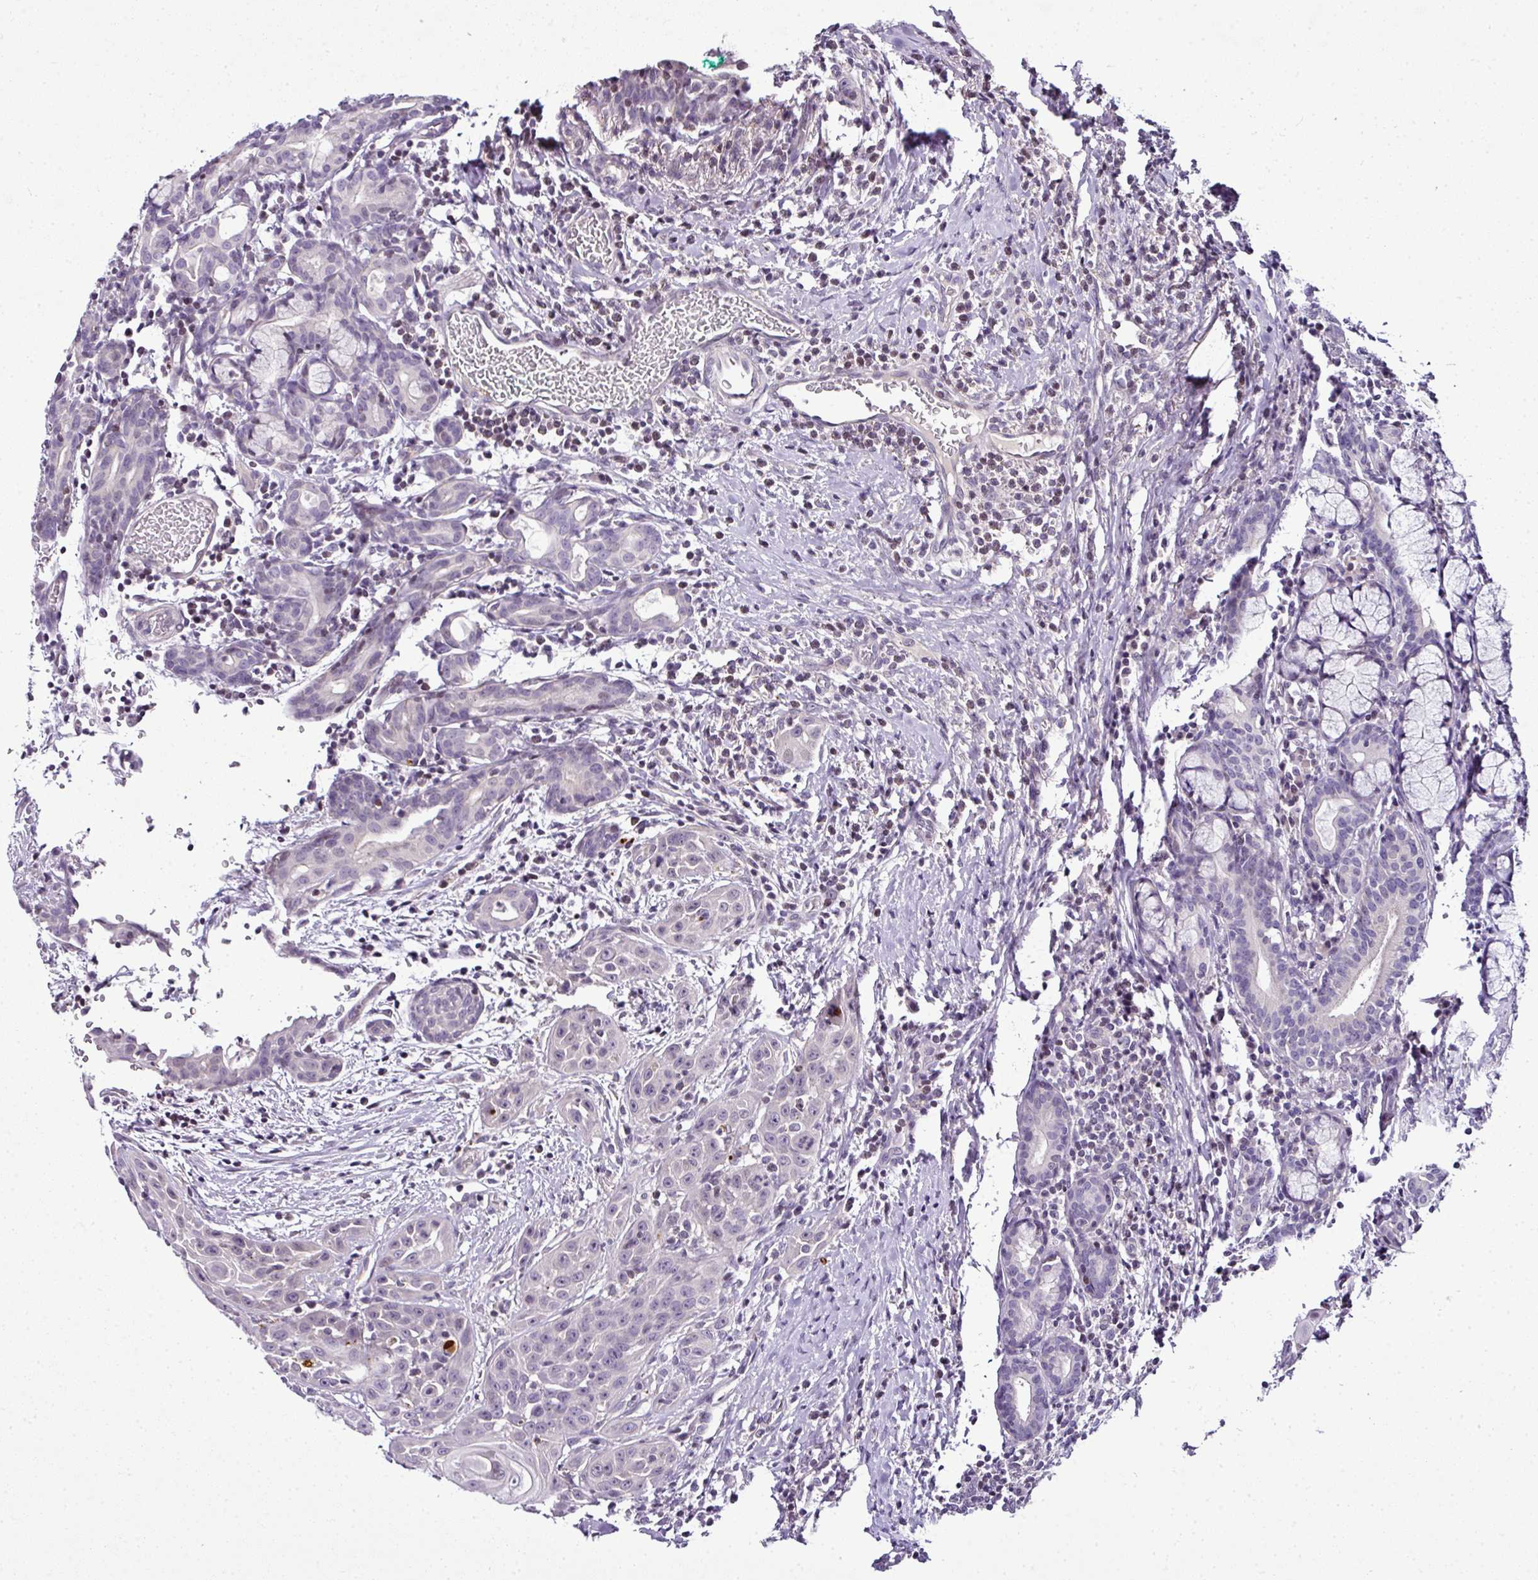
{"staining": {"intensity": "negative", "quantity": "none", "location": "none"}, "tissue": "head and neck cancer", "cell_type": "Tumor cells", "image_type": "cancer", "snomed": [{"axis": "morphology", "description": "Squamous cell carcinoma, NOS"}, {"axis": "topography", "description": "Oral tissue"}, {"axis": "topography", "description": "Head-Neck"}], "caption": "A high-resolution image shows IHC staining of squamous cell carcinoma (head and neck), which demonstrates no significant positivity in tumor cells. (DAB (3,3'-diaminobenzidine) IHC, high magnification).", "gene": "TEX30", "patient": {"sex": "female", "age": 50}}